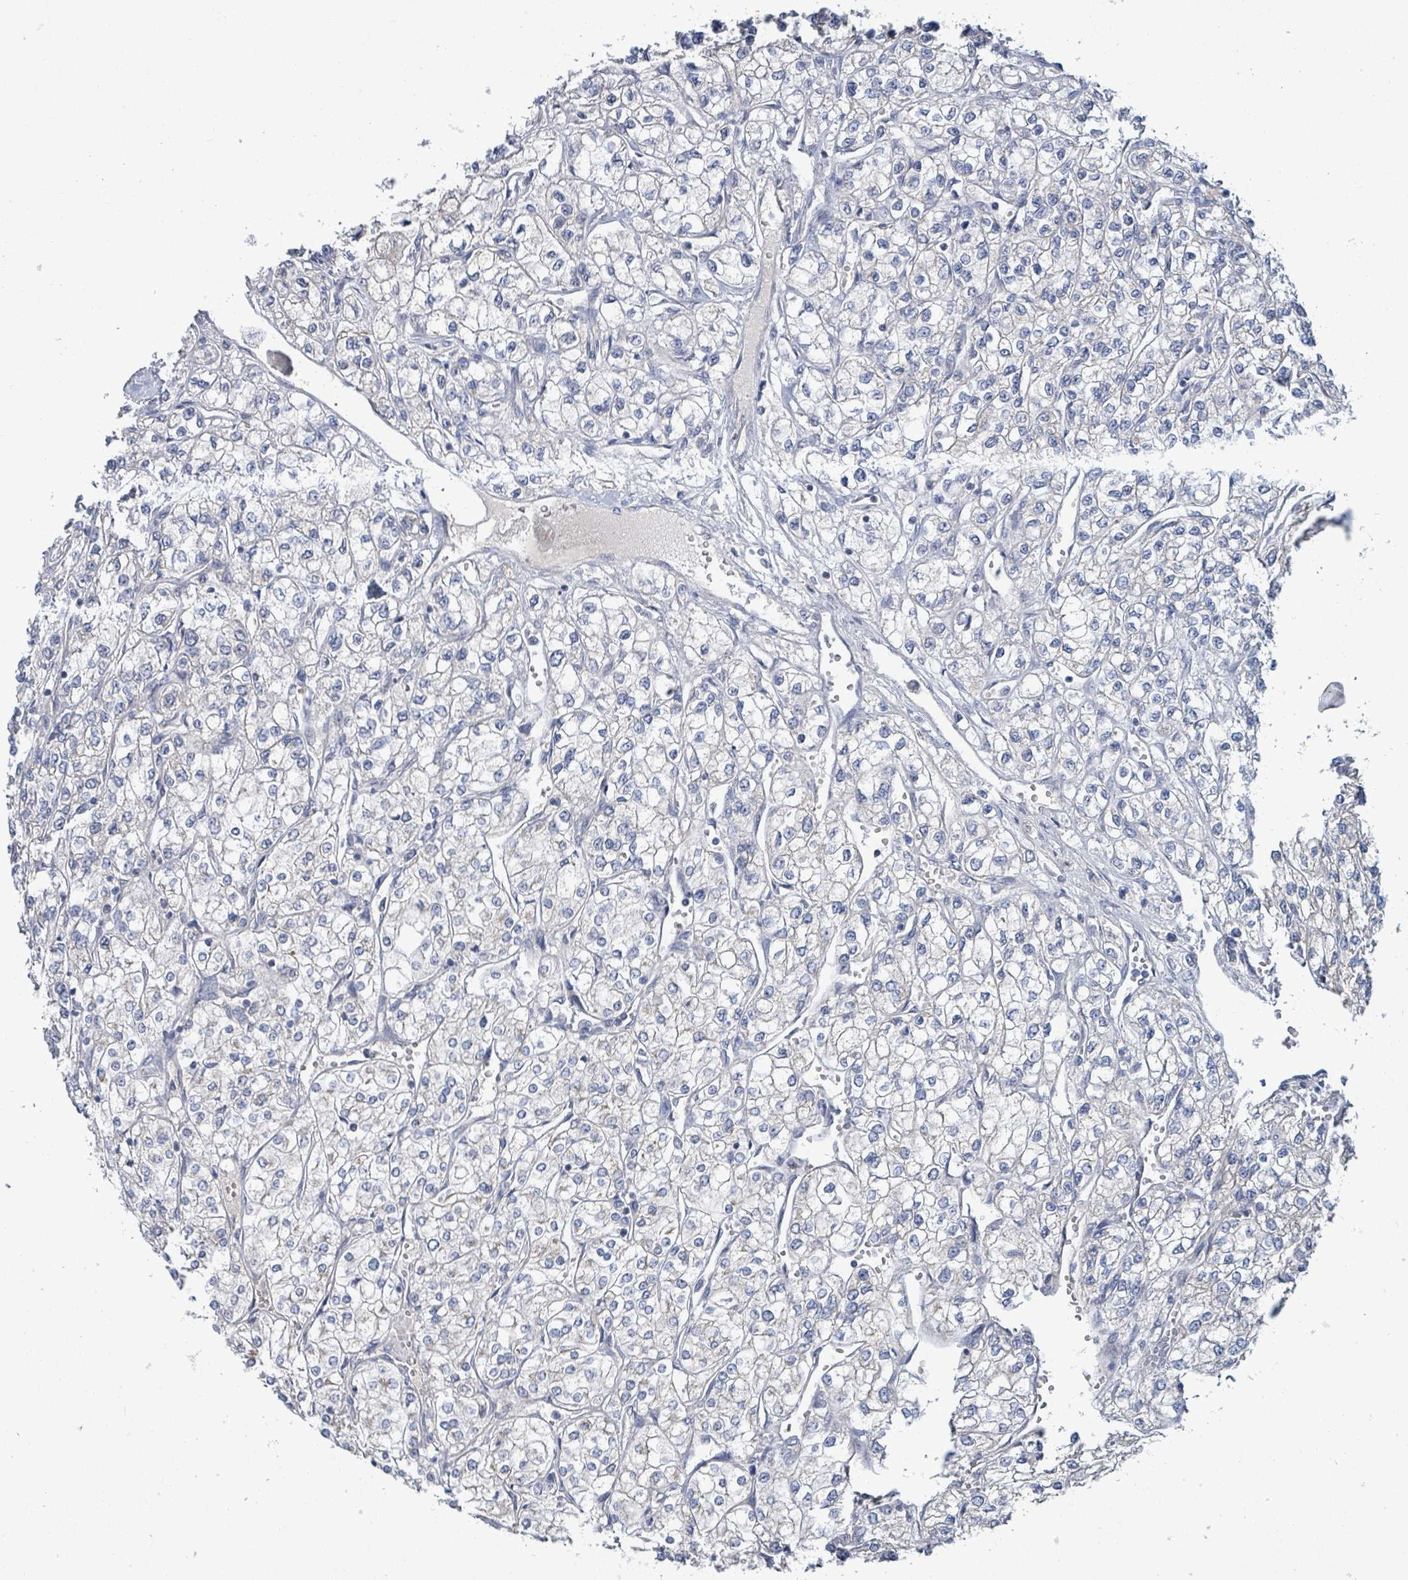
{"staining": {"intensity": "weak", "quantity": "<25%", "location": "cytoplasmic/membranous"}, "tissue": "renal cancer", "cell_type": "Tumor cells", "image_type": "cancer", "snomed": [{"axis": "morphology", "description": "Adenocarcinoma, NOS"}, {"axis": "topography", "description": "Kidney"}], "caption": "High power microscopy image of an immunohistochemistry image of renal adenocarcinoma, revealing no significant positivity in tumor cells. The staining was performed using DAB to visualize the protein expression in brown, while the nuclei were stained in blue with hematoxylin (Magnification: 20x).", "gene": "ZFPM1", "patient": {"sex": "male", "age": 80}}